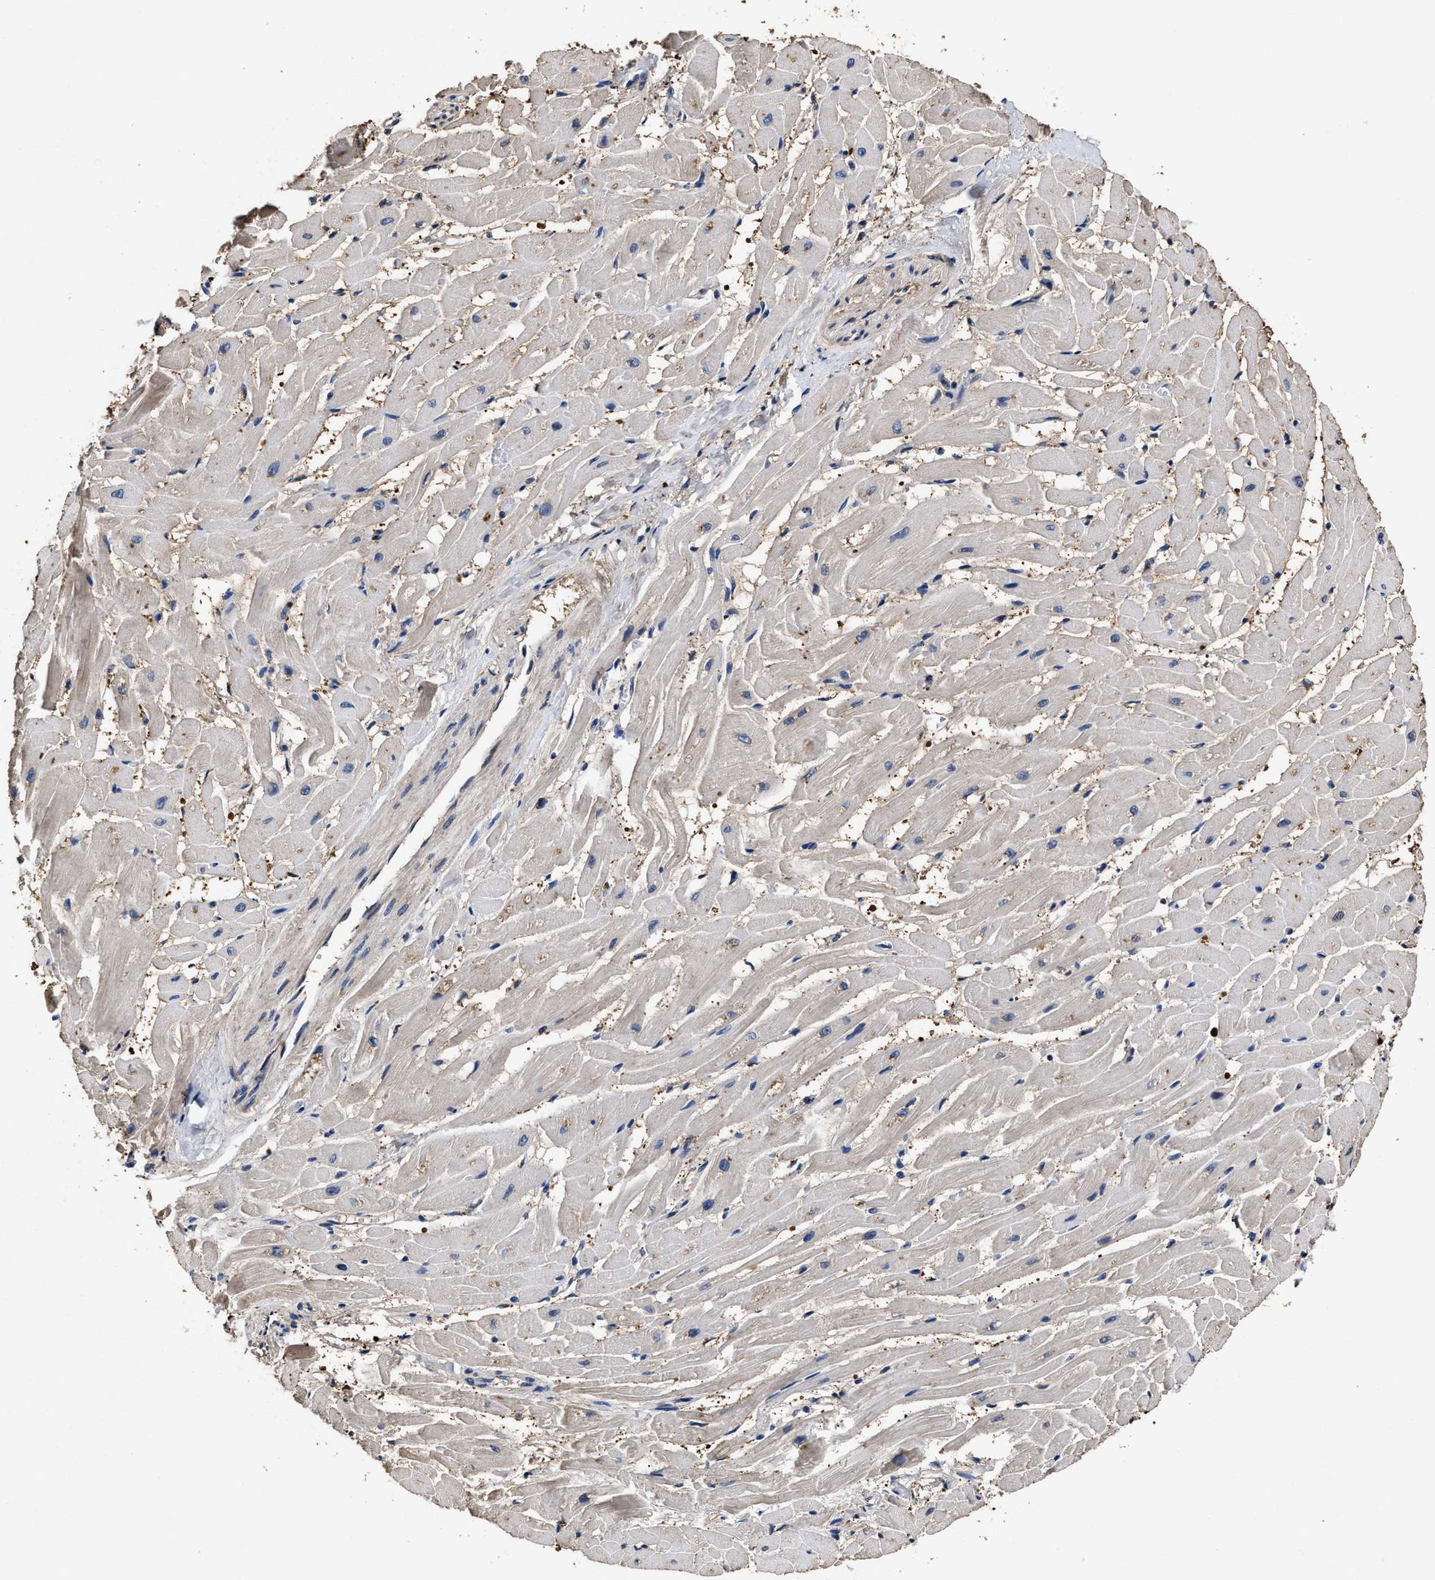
{"staining": {"intensity": "moderate", "quantity": "<25%", "location": "cytoplasmic/membranous"}, "tissue": "heart muscle", "cell_type": "Cardiomyocytes", "image_type": "normal", "snomed": [{"axis": "morphology", "description": "Normal tissue, NOS"}, {"axis": "topography", "description": "Heart"}], "caption": "Heart muscle stained with DAB (3,3'-diaminobenzidine) IHC displays low levels of moderate cytoplasmic/membranous staining in about <25% of cardiomyocytes.", "gene": "TPST2", "patient": {"sex": "male", "age": 45}}